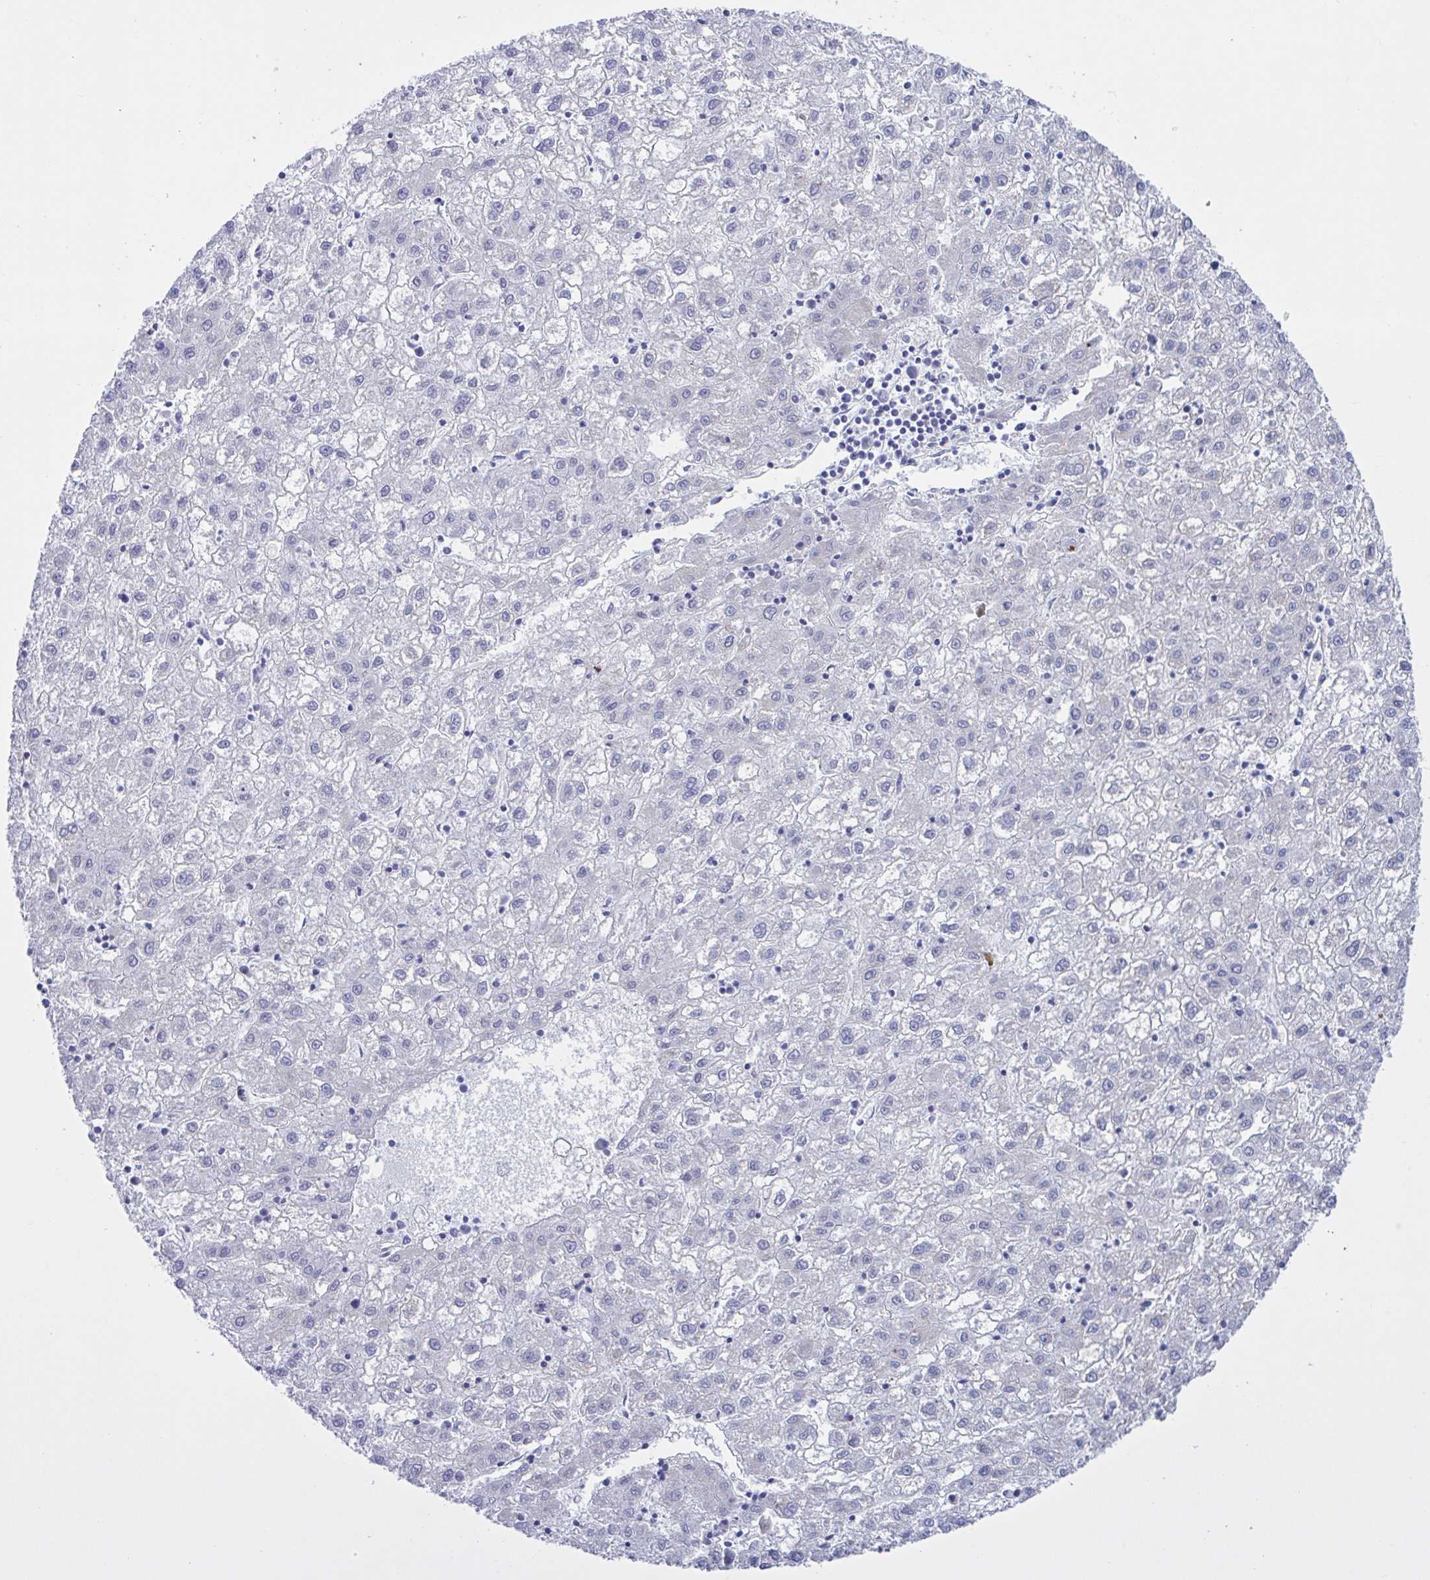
{"staining": {"intensity": "negative", "quantity": "none", "location": "none"}, "tissue": "liver cancer", "cell_type": "Tumor cells", "image_type": "cancer", "snomed": [{"axis": "morphology", "description": "Carcinoma, Hepatocellular, NOS"}, {"axis": "topography", "description": "Liver"}], "caption": "A high-resolution image shows IHC staining of hepatocellular carcinoma (liver), which reveals no significant staining in tumor cells.", "gene": "TMEM86B", "patient": {"sex": "male", "age": 72}}